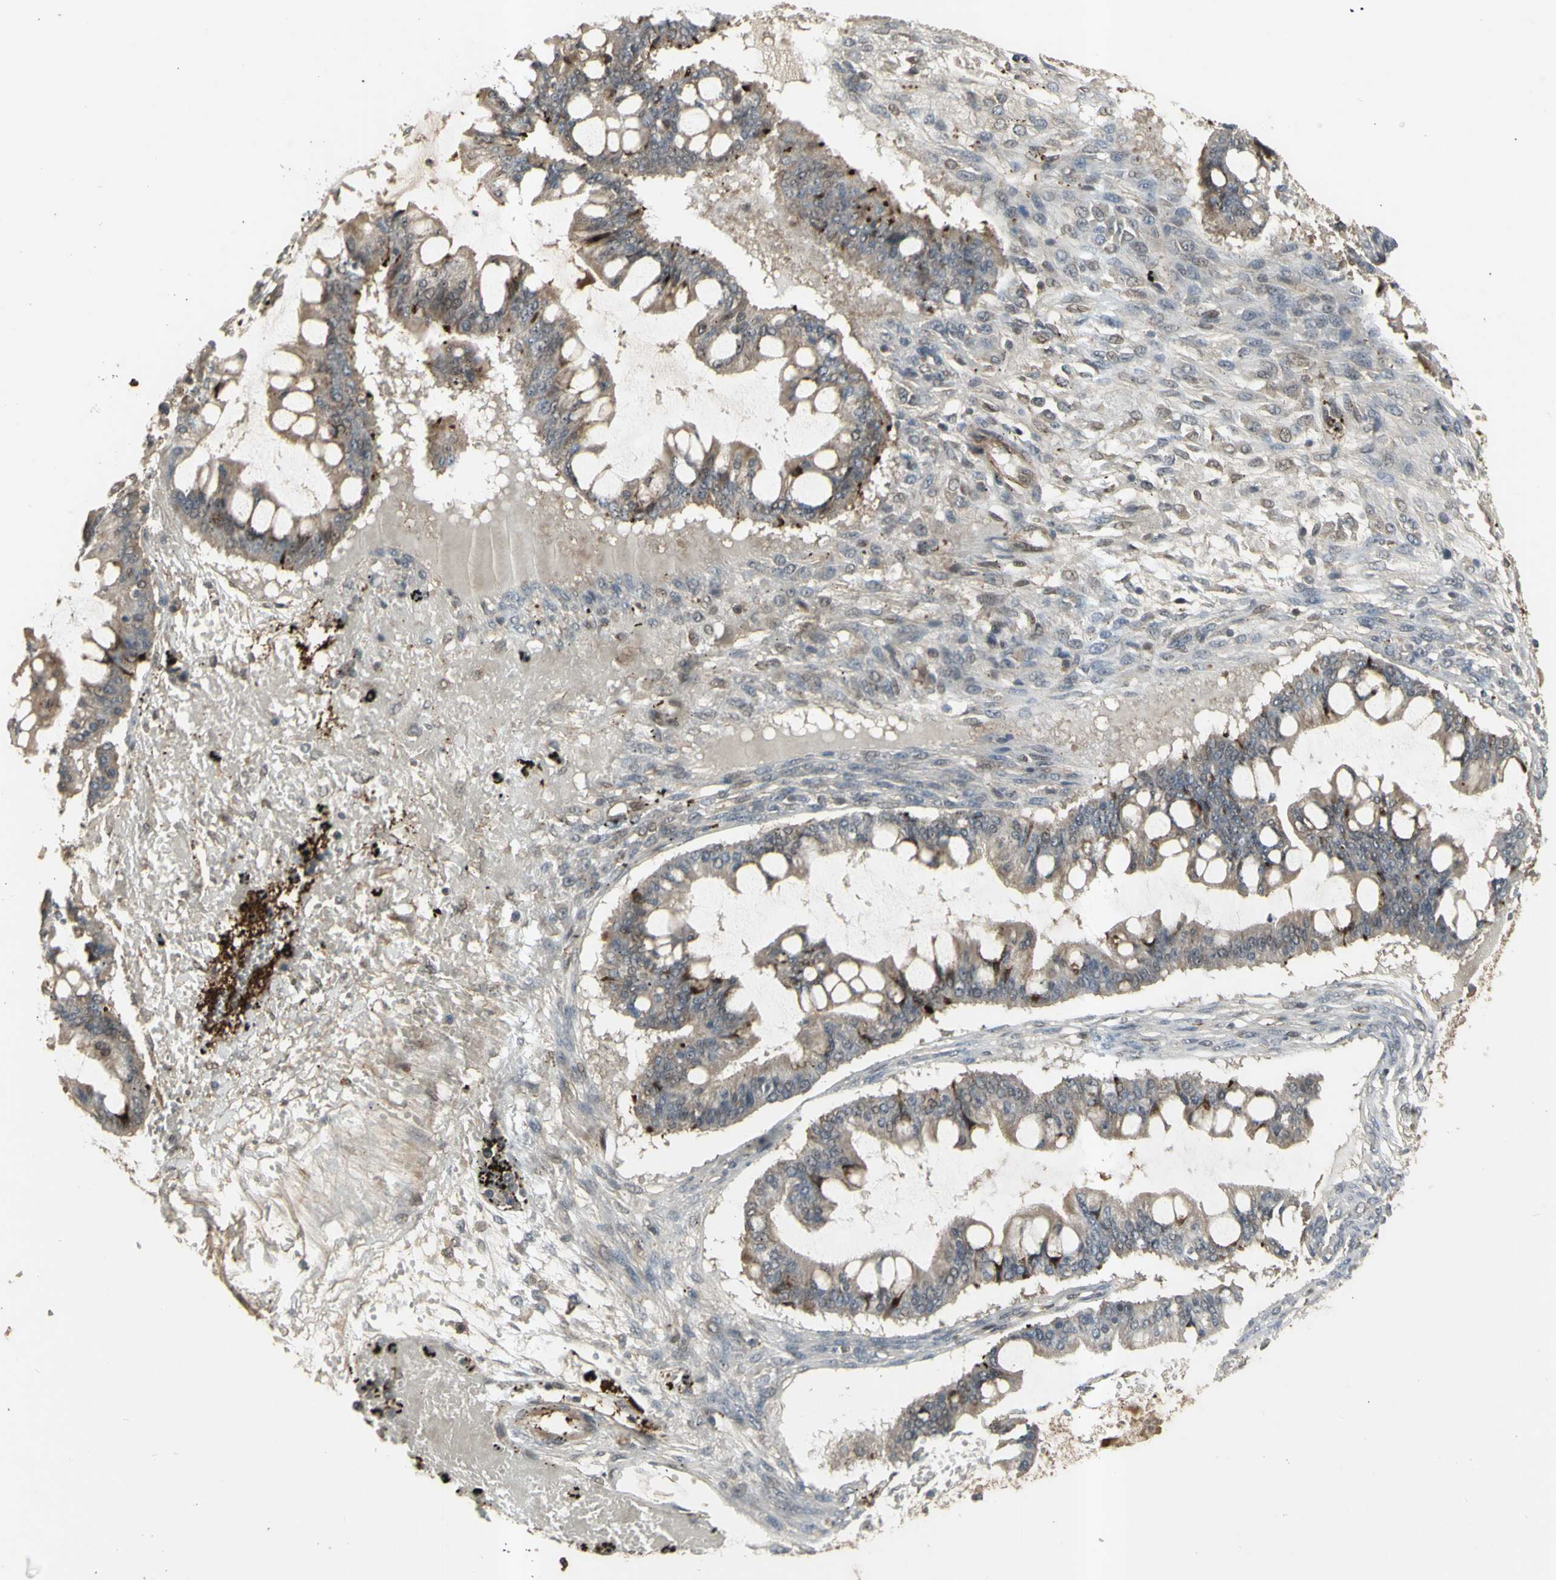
{"staining": {"intensity": "moderate", "quantity": ">75%", "location": "cytoplasmic/membranous"}, "tissue": "ovarian cancer", "cell_type": "Tumor cells", "image_type": "cancer", "snomed": [{"axis": "morphology", "description": "Cystadenocarcinoma, mucinous, NOS"}, {"axis": "topography", "description": "Ovary"}], "caption": "Ovarian mucinous cystadenocarcinoma tissue reveals moderate cytoplasmic/membranous positivity in about >75% of tumor cells, visualized by immunohistochemistry.", "gene": "ALOX12", "patient": {"sex": "female", "age": 73}}